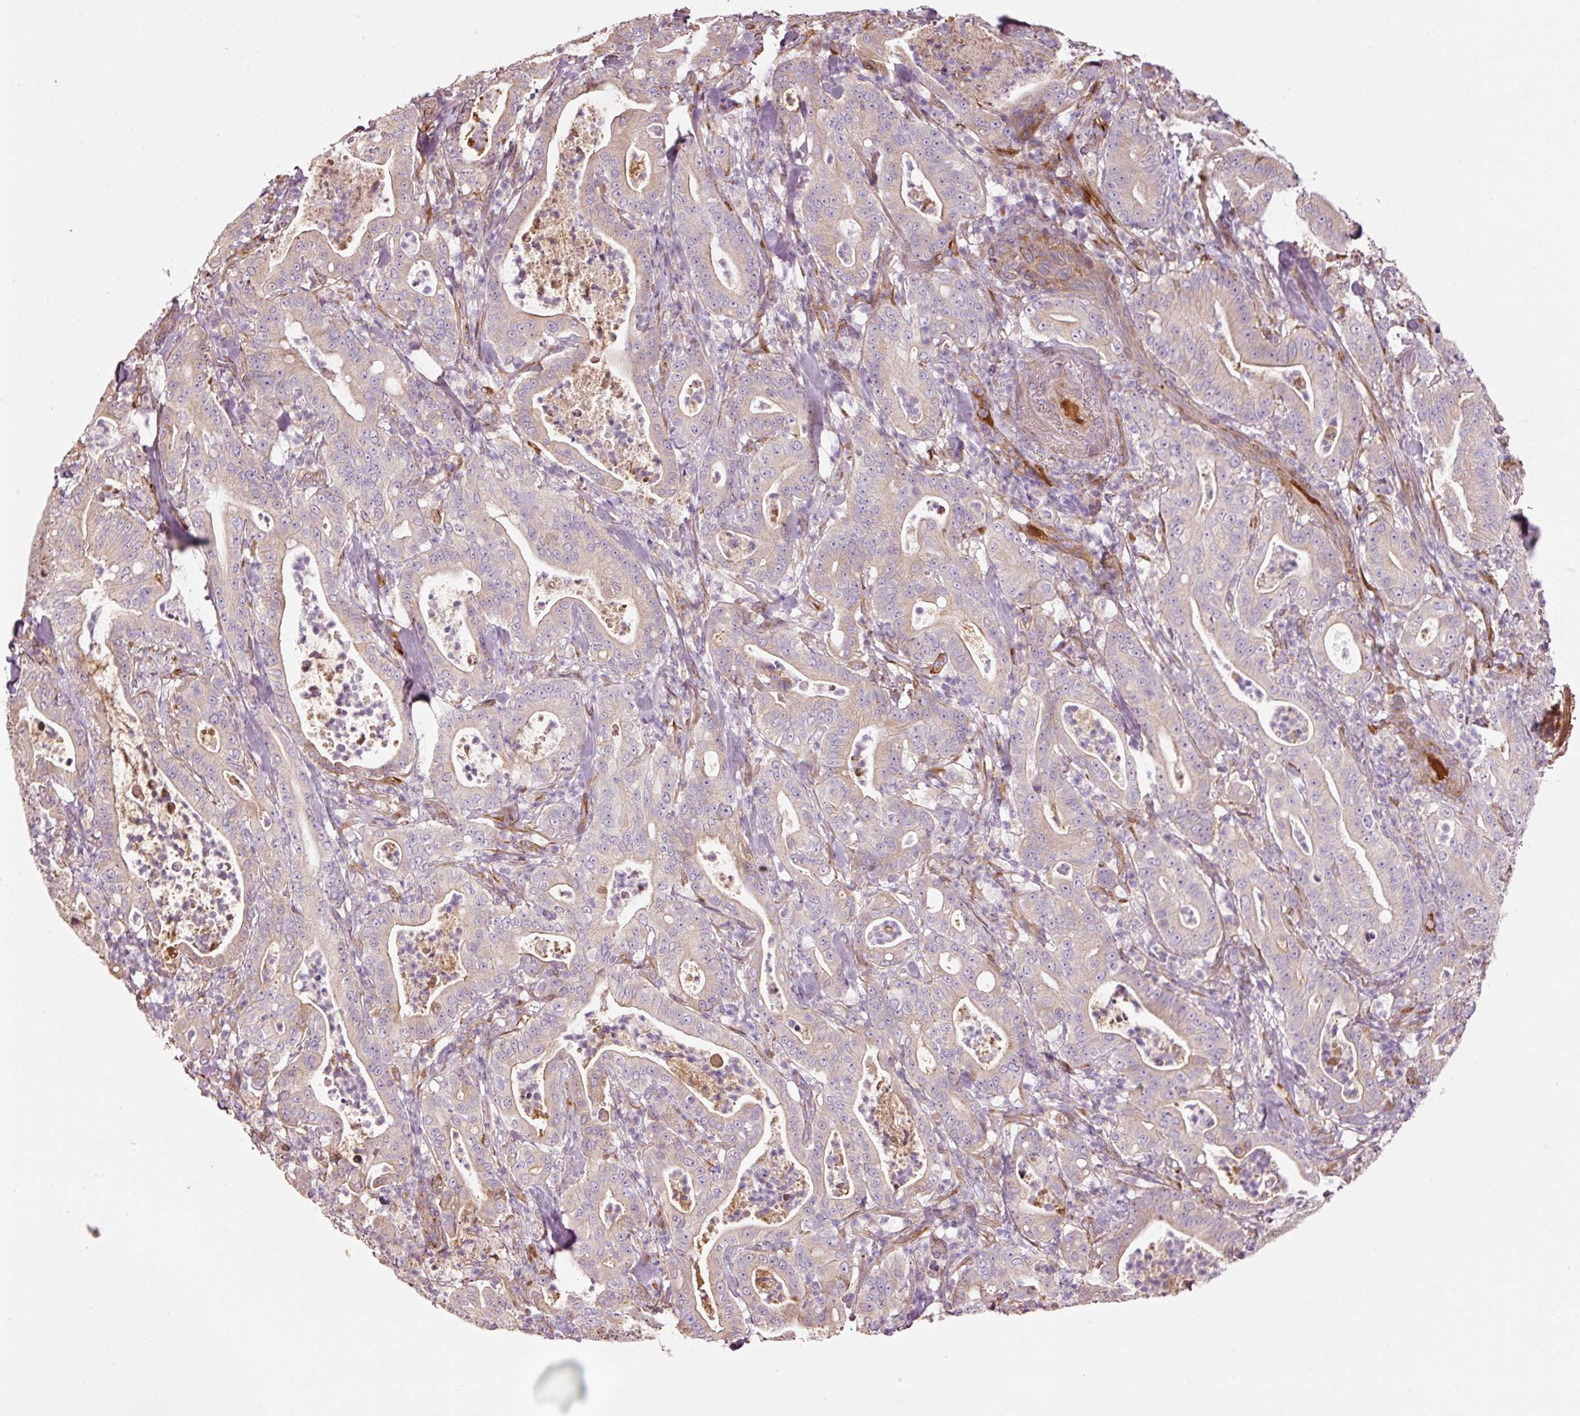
{"staining": {"intensity": "moderate", "quantity": "<25%", "location": "cytoplasmic/membranous"}, "tissue": "pancreatic cancer", "cell_type": "Tumor cells", "image_type": "cancer", "snomed": [{"axis": "morphology", "description": "Adenocarcinoma, NOS"}, {"axis": "topography", "description": "Pancreas"}], "caption": "Adenocarcinoma (pancreatic) tissue reveals moderate cytoplasmic/membranous positivity in about <25% of tumor cells, visualized by immunohistochemistry.", "gene": "NID2", "patient": {"sex": "male", "age": 71}}